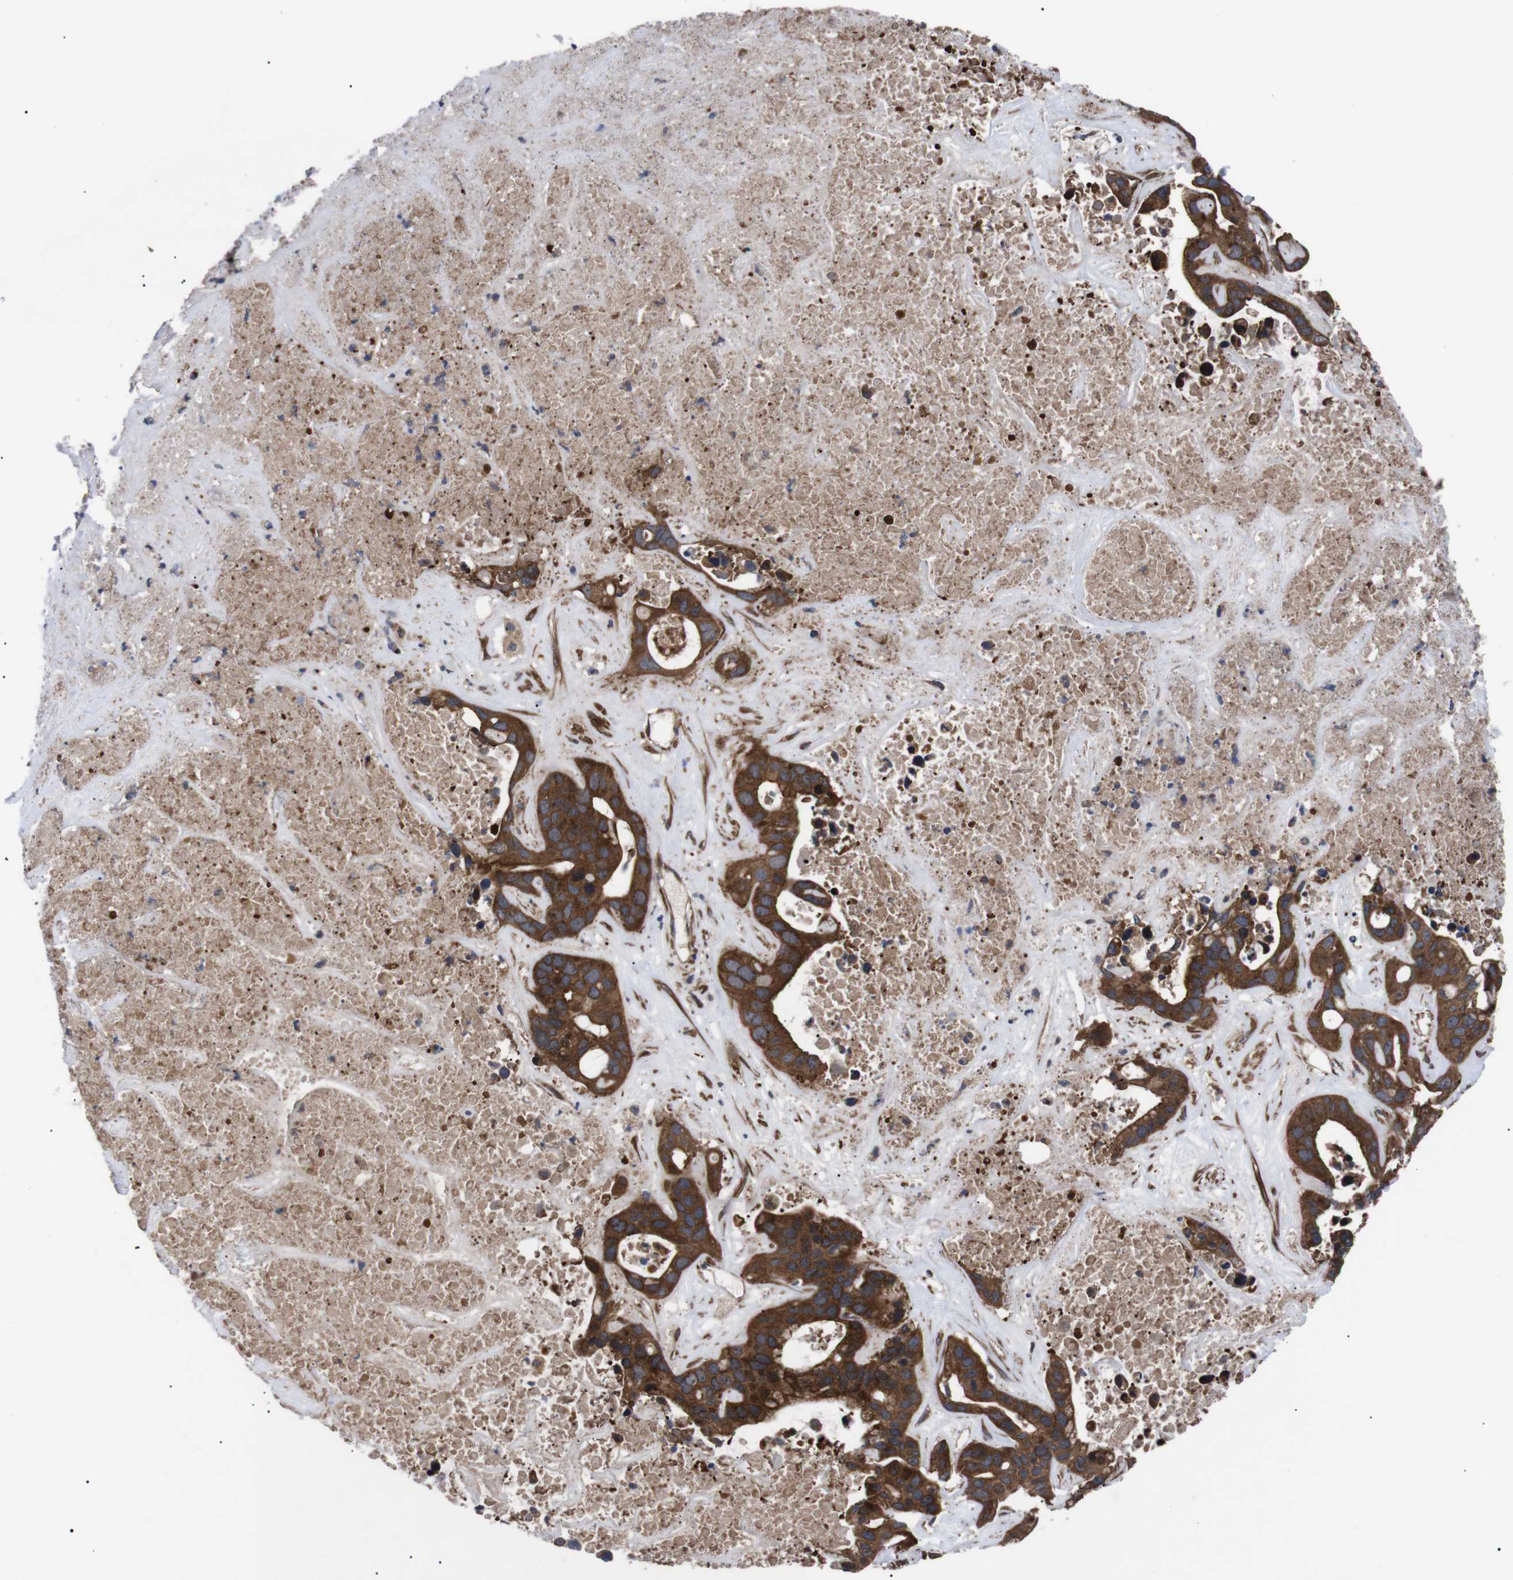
{"staining": {"intensity": "strong", "quantity": ">75%", "location": "cytoplasmic/membranous"}, "tissue": "liver cancer", "cell_type": "Tumor cells", "image_type": "cancer", "snomed": [{"axis": "morphology", "description": "Cholangiocarcinoma"}, {"axis": "topography", "description": "Liver"}], "caption": "Protein staining of cholangiocarcinoma (liver) tissue shows strong cytoplasmic/membranous expression in approximately >75% of tumor cells.", "gene": "PAWR", "patient": {"sex": "female", "age": 65}}